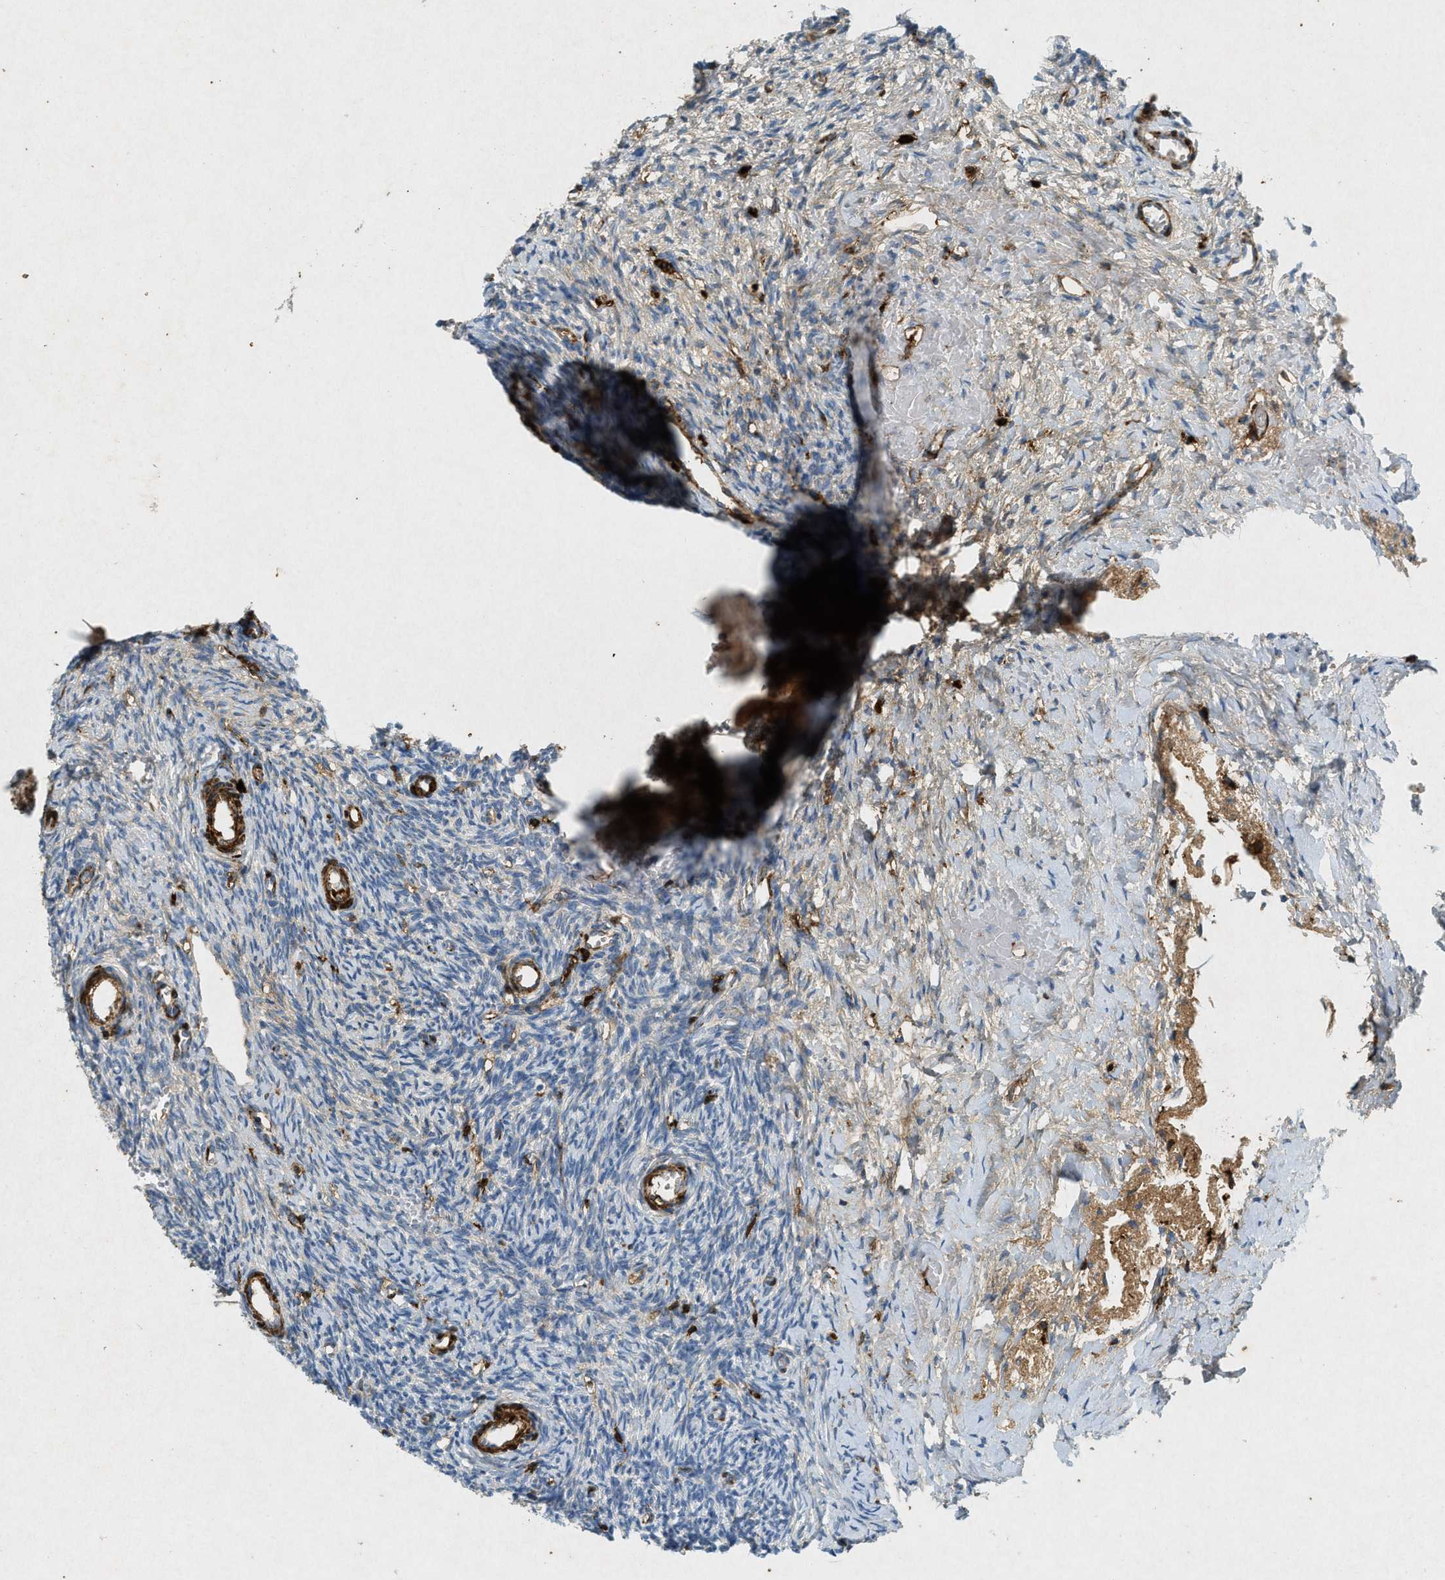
{"staining": {"intensity": "moderate", "quantity": "25%-75%", "location": "cytoplasmic/membranous"}, "tissue": "ovary", "cell_type": "Ovarian stroma cells", "image_type": "normal", "snomed": [{"axis": "morphology", "description": "Normal tissue, NOS"}, {"axis": "topography", "description": "Ovary"}], "caption": "Immunohistochemistry (DAB) staining of normal human ovary displays moderate cytoplasmic/membranous protein positivity in approximately 25%-75% of ovarian stroma cells.", "gene": "F2", "patient": {"sex": "female", "age": 39}}